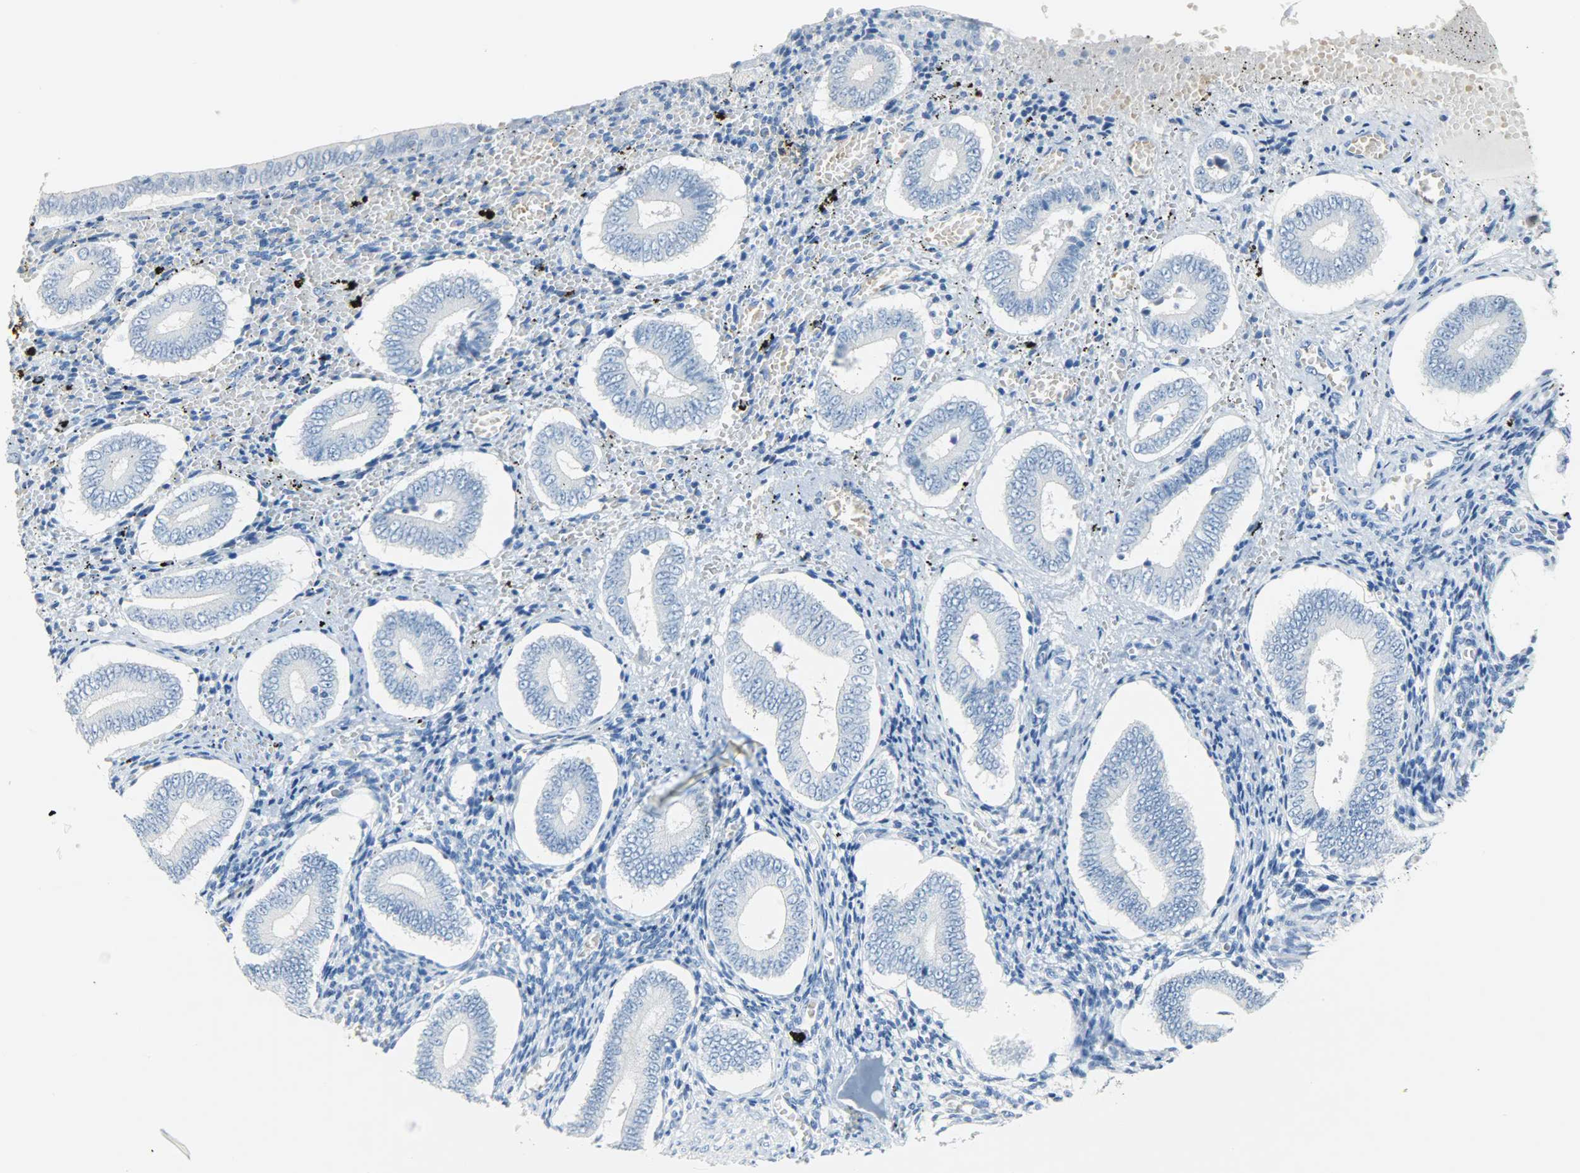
{"staining": {"intensity": "negative", "quantity": "none", "location": "none"}, "tissue": "endometrium", "cell_type": "Cells in endometrial stroma", "image_type": "normal", "snomed": [{"axis": "morphology", "description": "Normal tissue, NOS"}, {"axis": "topography", "description": "Endometrium"}], "caption": "High power microscopy photomicrograph of an immunohistochemistry micrograph of unremarkable endometrium, revealing no significant positivity in cells in endometrial stroma.", "gene": "CA3", "patient": {"sex": "female", "age": 42}}